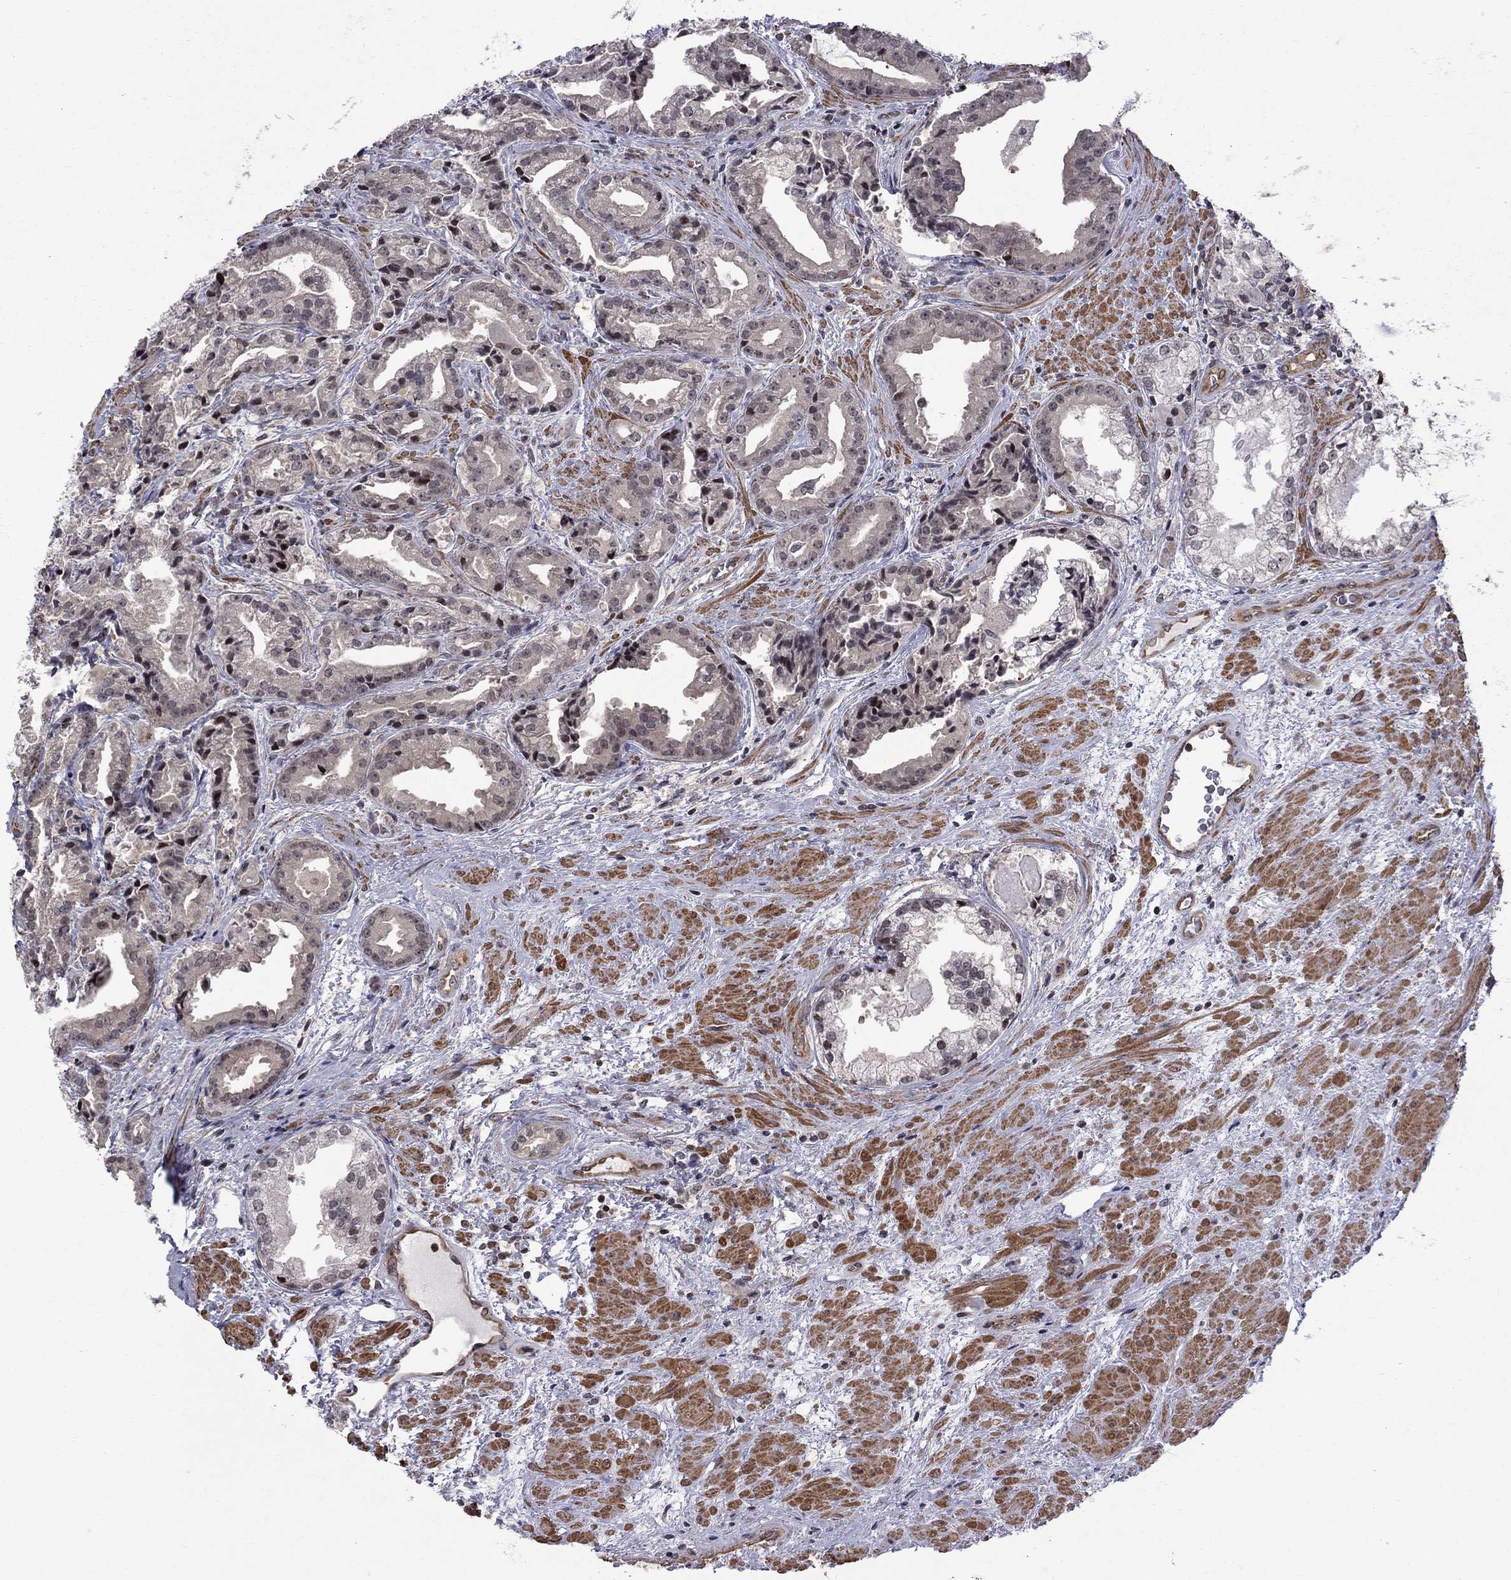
{"staining": {"intensity": "negative", "quantity": "none", "location": "none"}, "tissue": "prostate cancer", "cell_type": "Tumor cells", "image_type": "cancer", "snomed": [{"axis": "morphology", "description": "Adenocarcinoma, NOS"}, {"axis": "morphology", "description": "Adenocarcinoma, High grade"}, {"axis": "topography", "description": "Prostate"}], "caption": "Photomicrograph shows no significant protein staining in tumor cells of prostate high-grade adenocarcinoma.", "gene": "BRF1", "patient": {"sex": "male", "age": 64}}